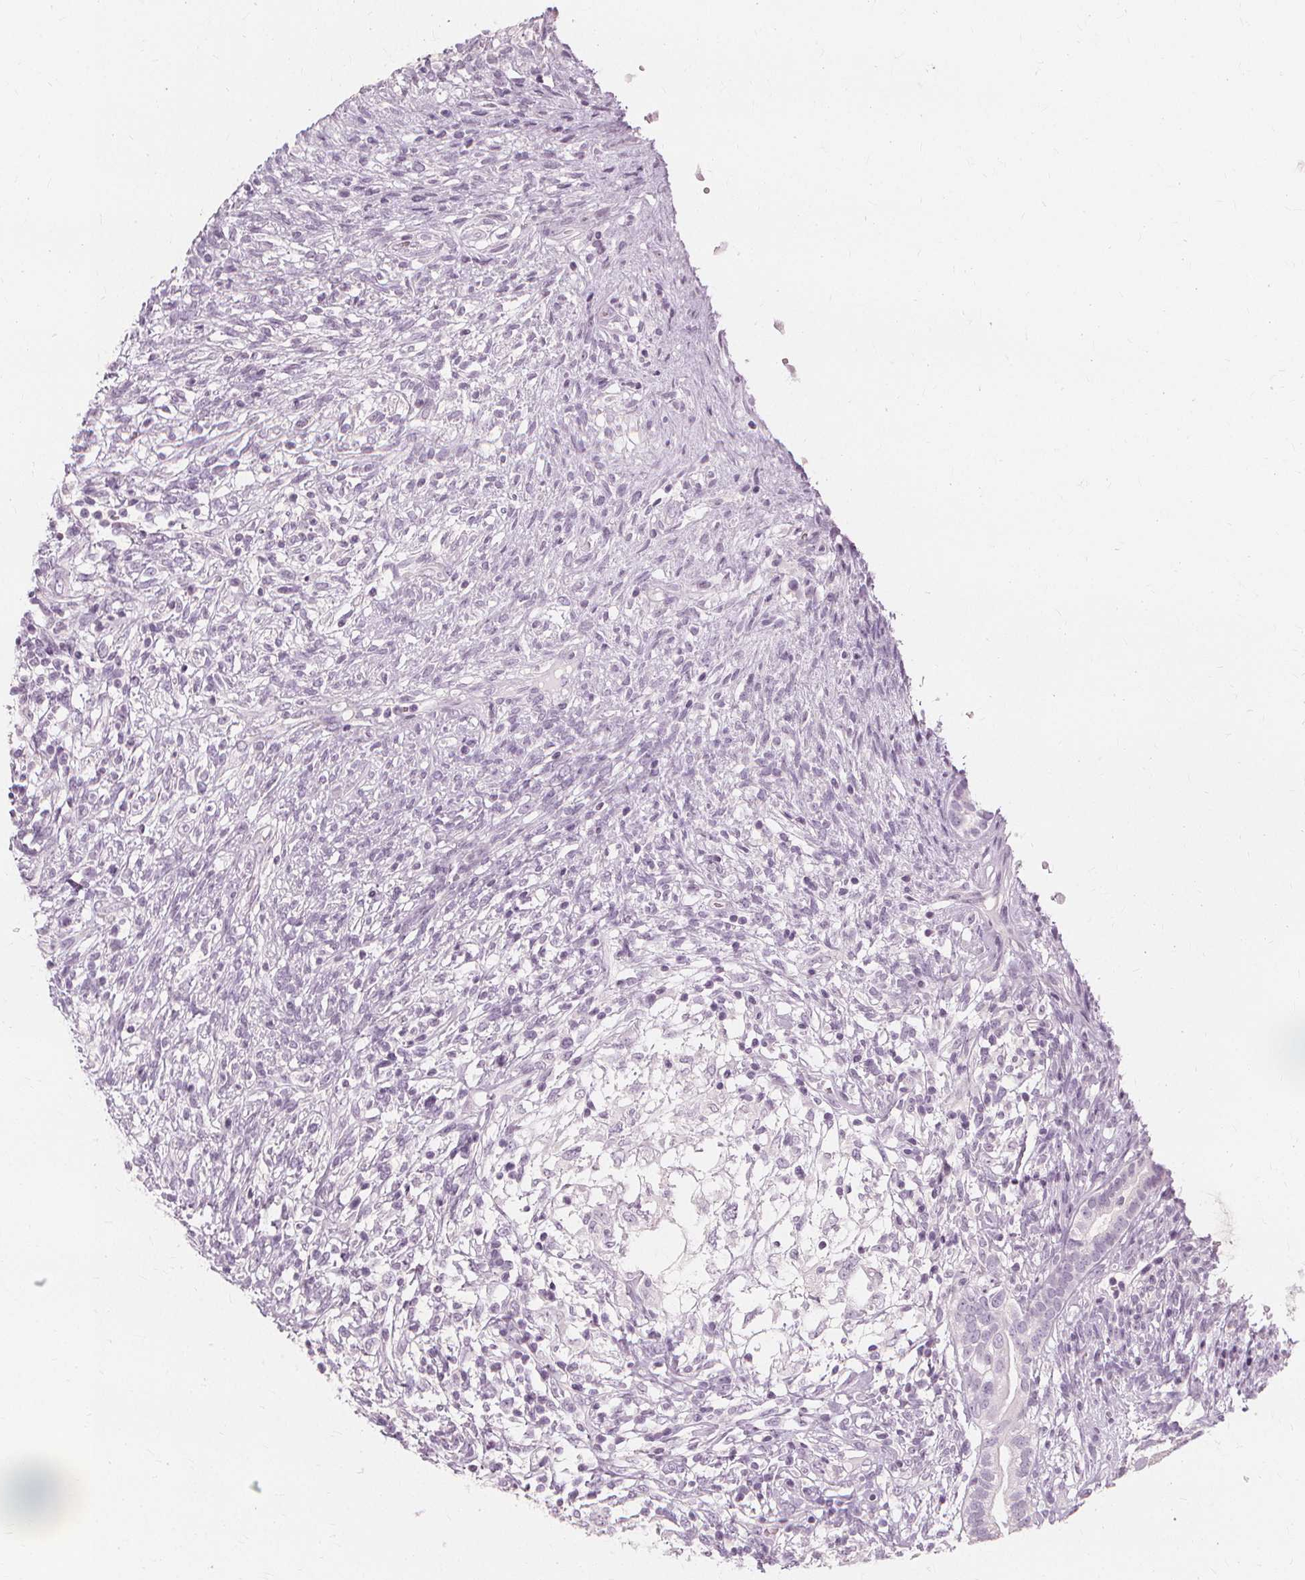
{"staining": {"intensity": "negative", "quantity": "none", "location": "none"}, "tissue": "testis cancer", "cell_type": "Tumor cells", "image_type": "cancer", "snomed": [{"axis": "morphology", "description": "Seminoma, NOS"}, {"axis": "morphology", "description": "Carcinoma, Embryonal, NOS"}, {"axis": "topography", "description": "Testis"}], "caption": "Testis cancer (embryonal carcinoma) was stained to show a protein in brown. There is no significant staining in tumor cells.", "gene": "MUC12", "patient": {"sex": "male", "age": 41}}